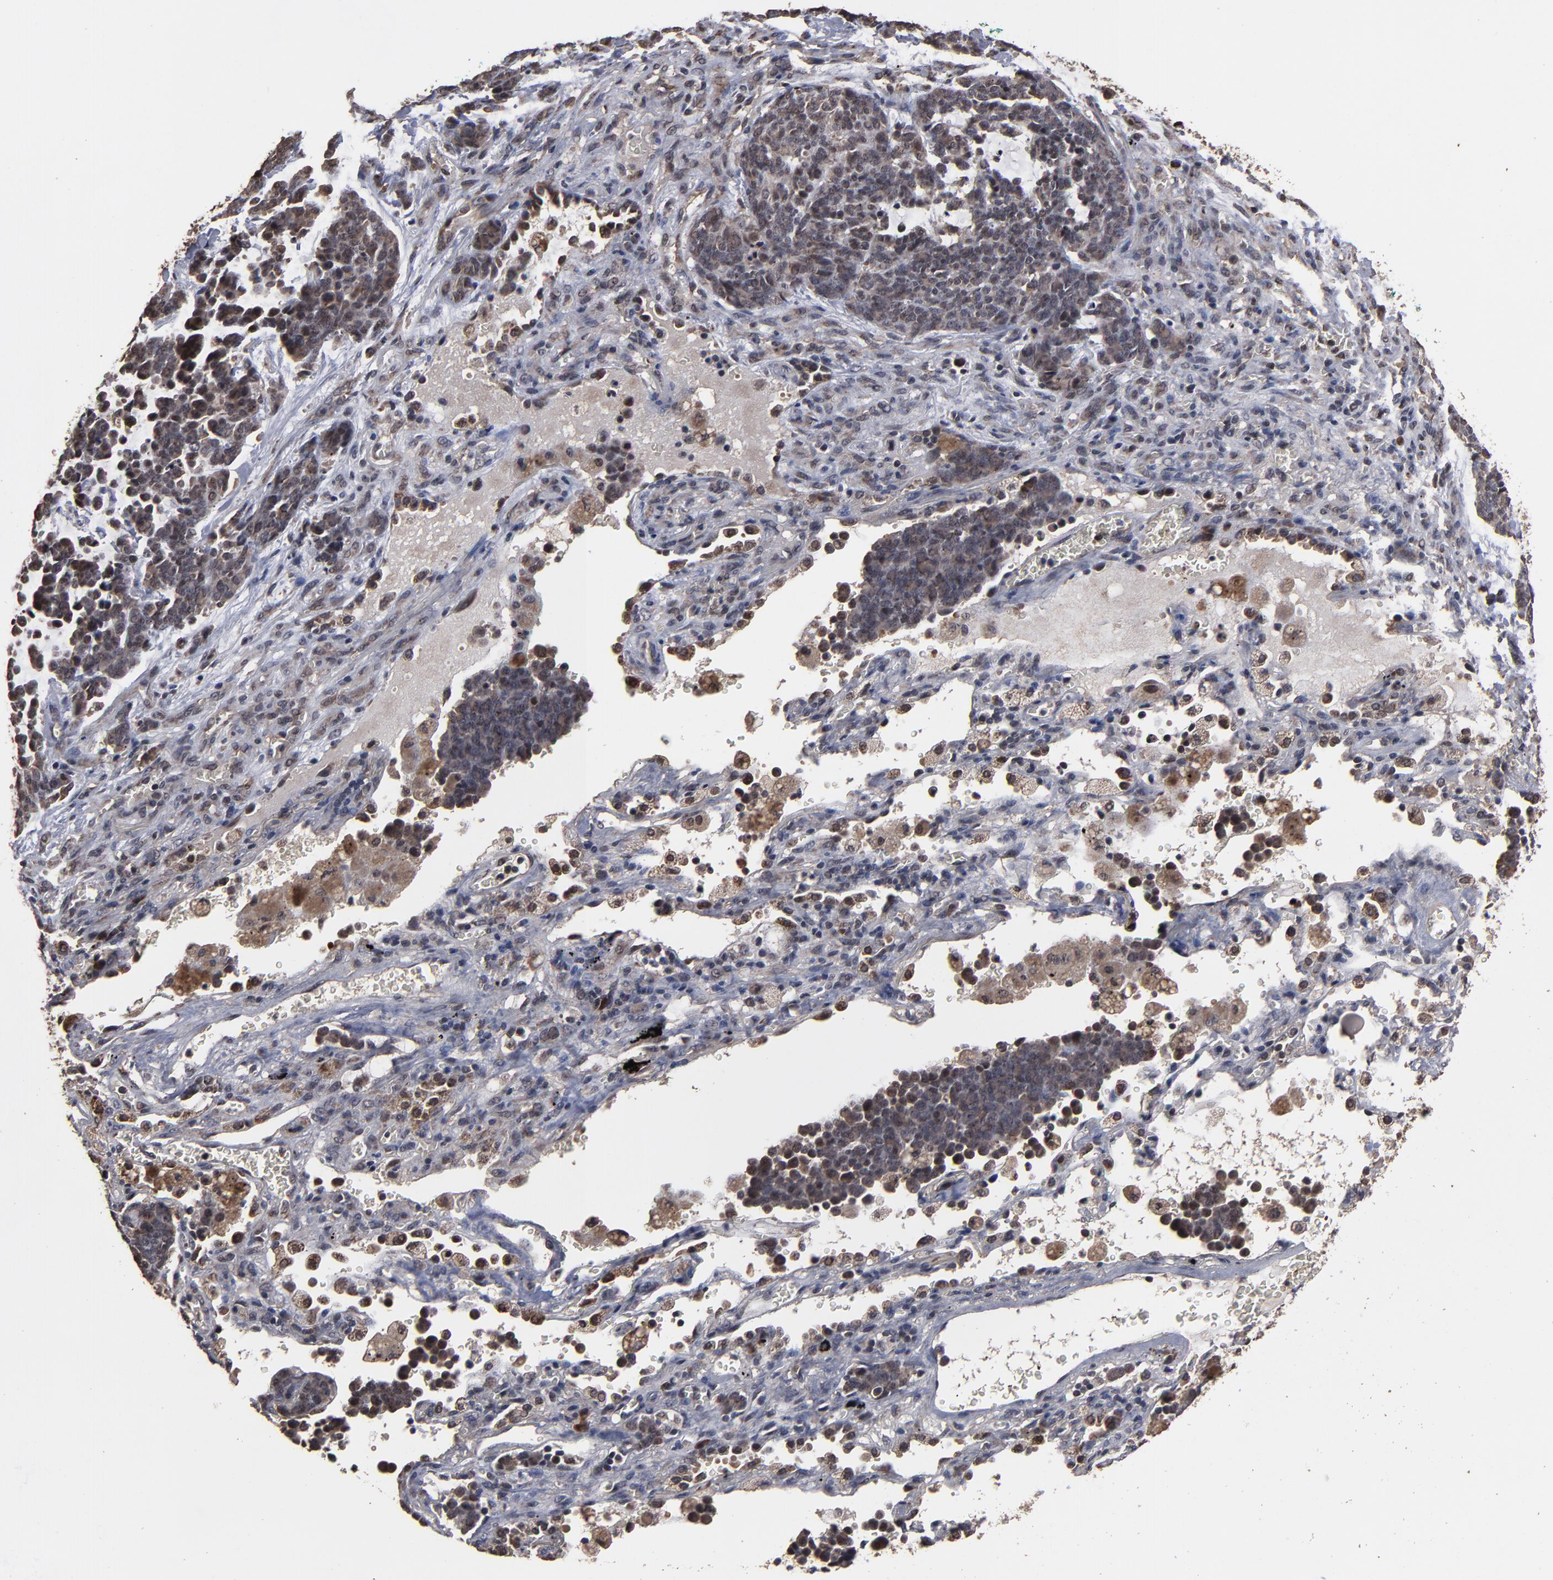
{"staining": {"intensity": "weak", "quantity": ">75%", "location": "cytoplasmic/membranous,nuclear"}, "tissue": "lung cancer", "cell_type": "Tumor cells", "image_type": "cancer", "snomed": [{"axis": "morphology", "description": "Neoplasm, malignant, NOS"}, {"axis": "topography", "description": "Lung"}], "caption": "Protein analysis of lung malignant neoplasm tissue shows weak cytoplasmic/membranous and nuclear positivity in approximately >75% of tumor cells.", "gene": "NXF2B", "patient": {"sex": "female", "age": 58}}